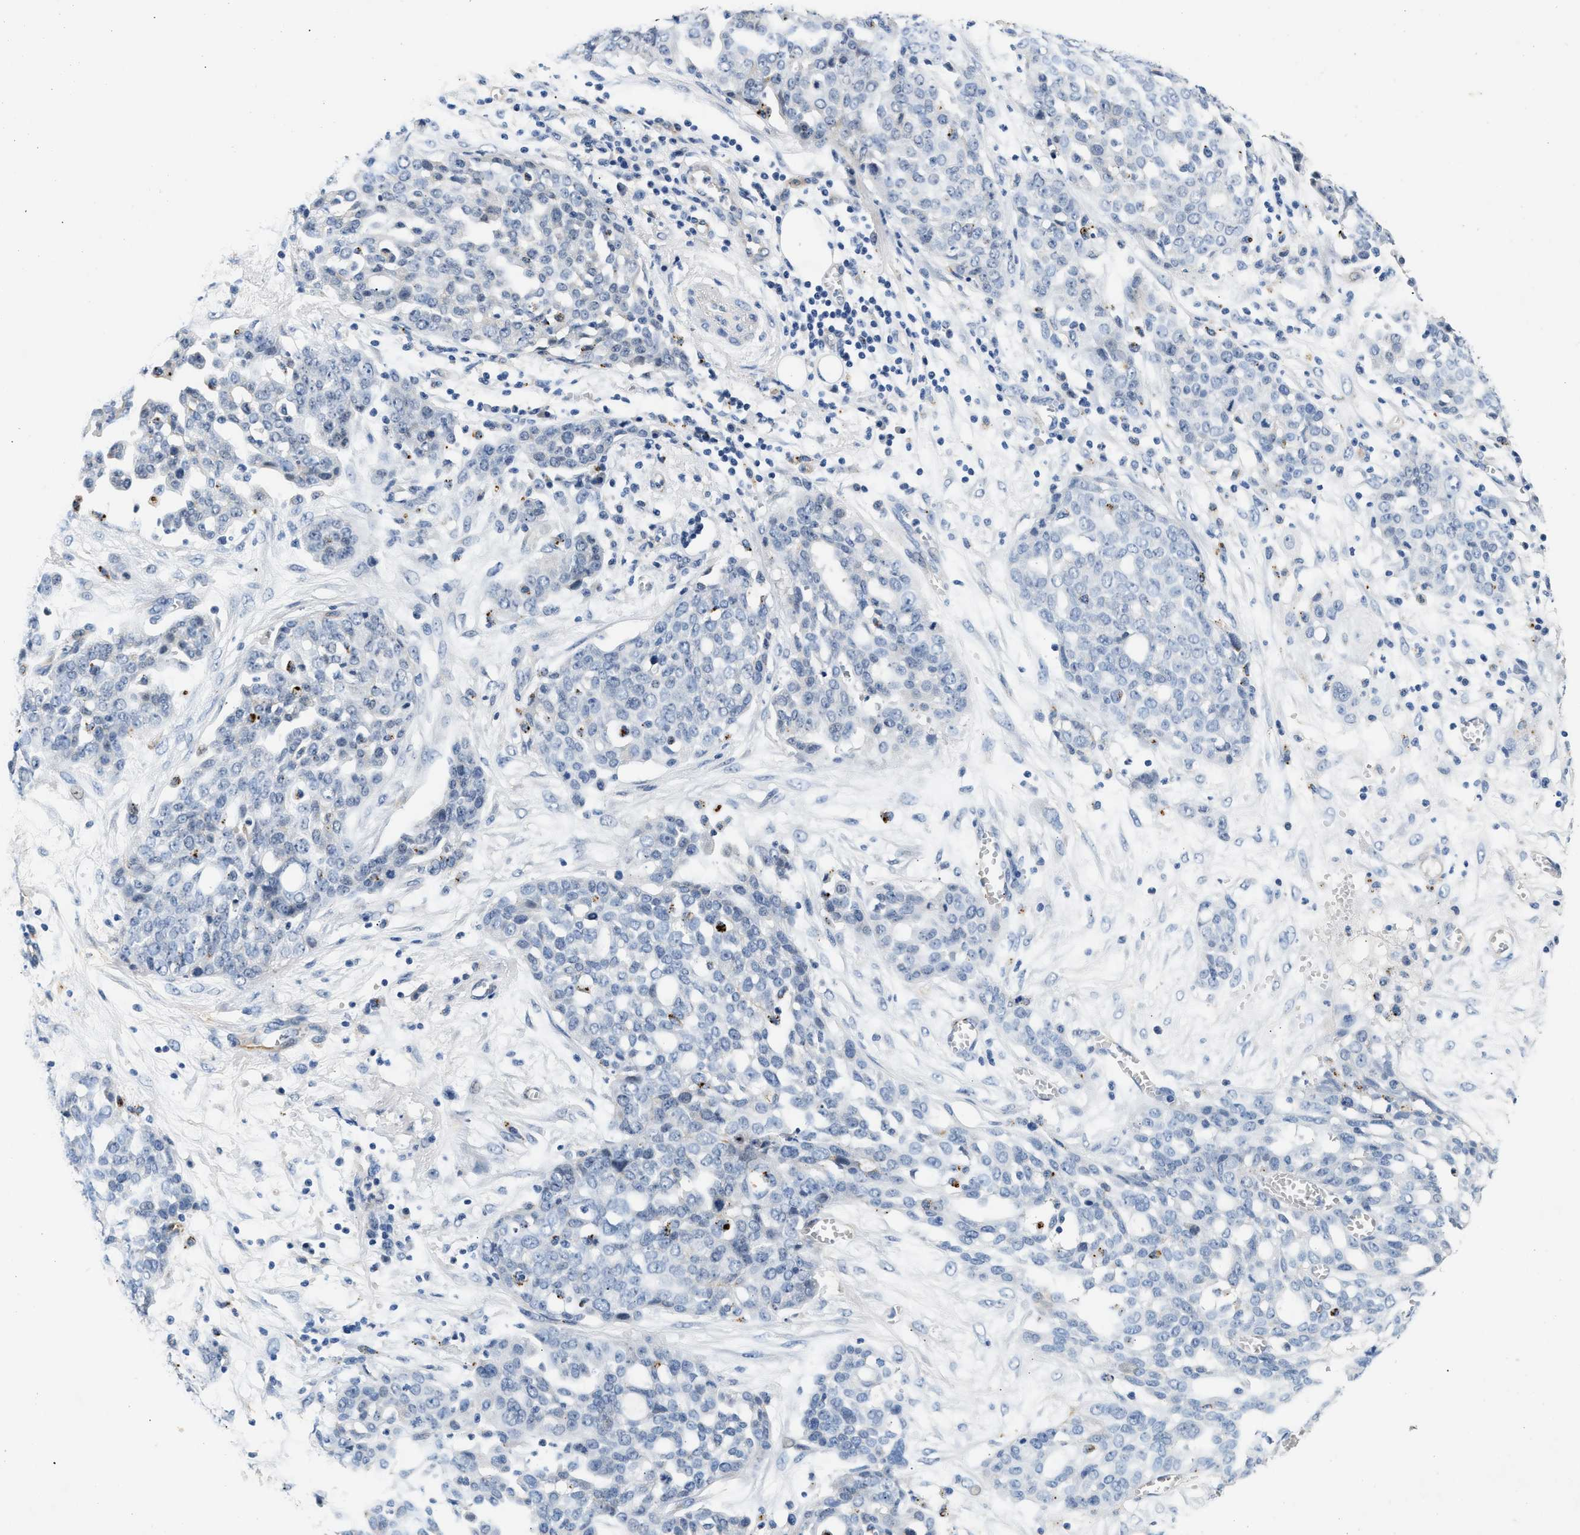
{"staining": {"intensity": "negative", "quantity": "none", "location": "none"}, "tissue": "ovarian cancer", "cell_type": "Tumor cells", "image_type": "cancer", "snomed": [{"axis": "morphology", "description": "Cystadenocarcinoma, serous, NOS"}, {"axis": "topography", "description": "Soft tissue"}, {"axis": "topography", "description": "Ovary"}], "caption": "Immunohistochemistry of ovarian serous cystadenocarcinoma demonstrates no staining in tumor cells.", "gene": "MED22", "patient": {"sex": "female", "age": 57}}